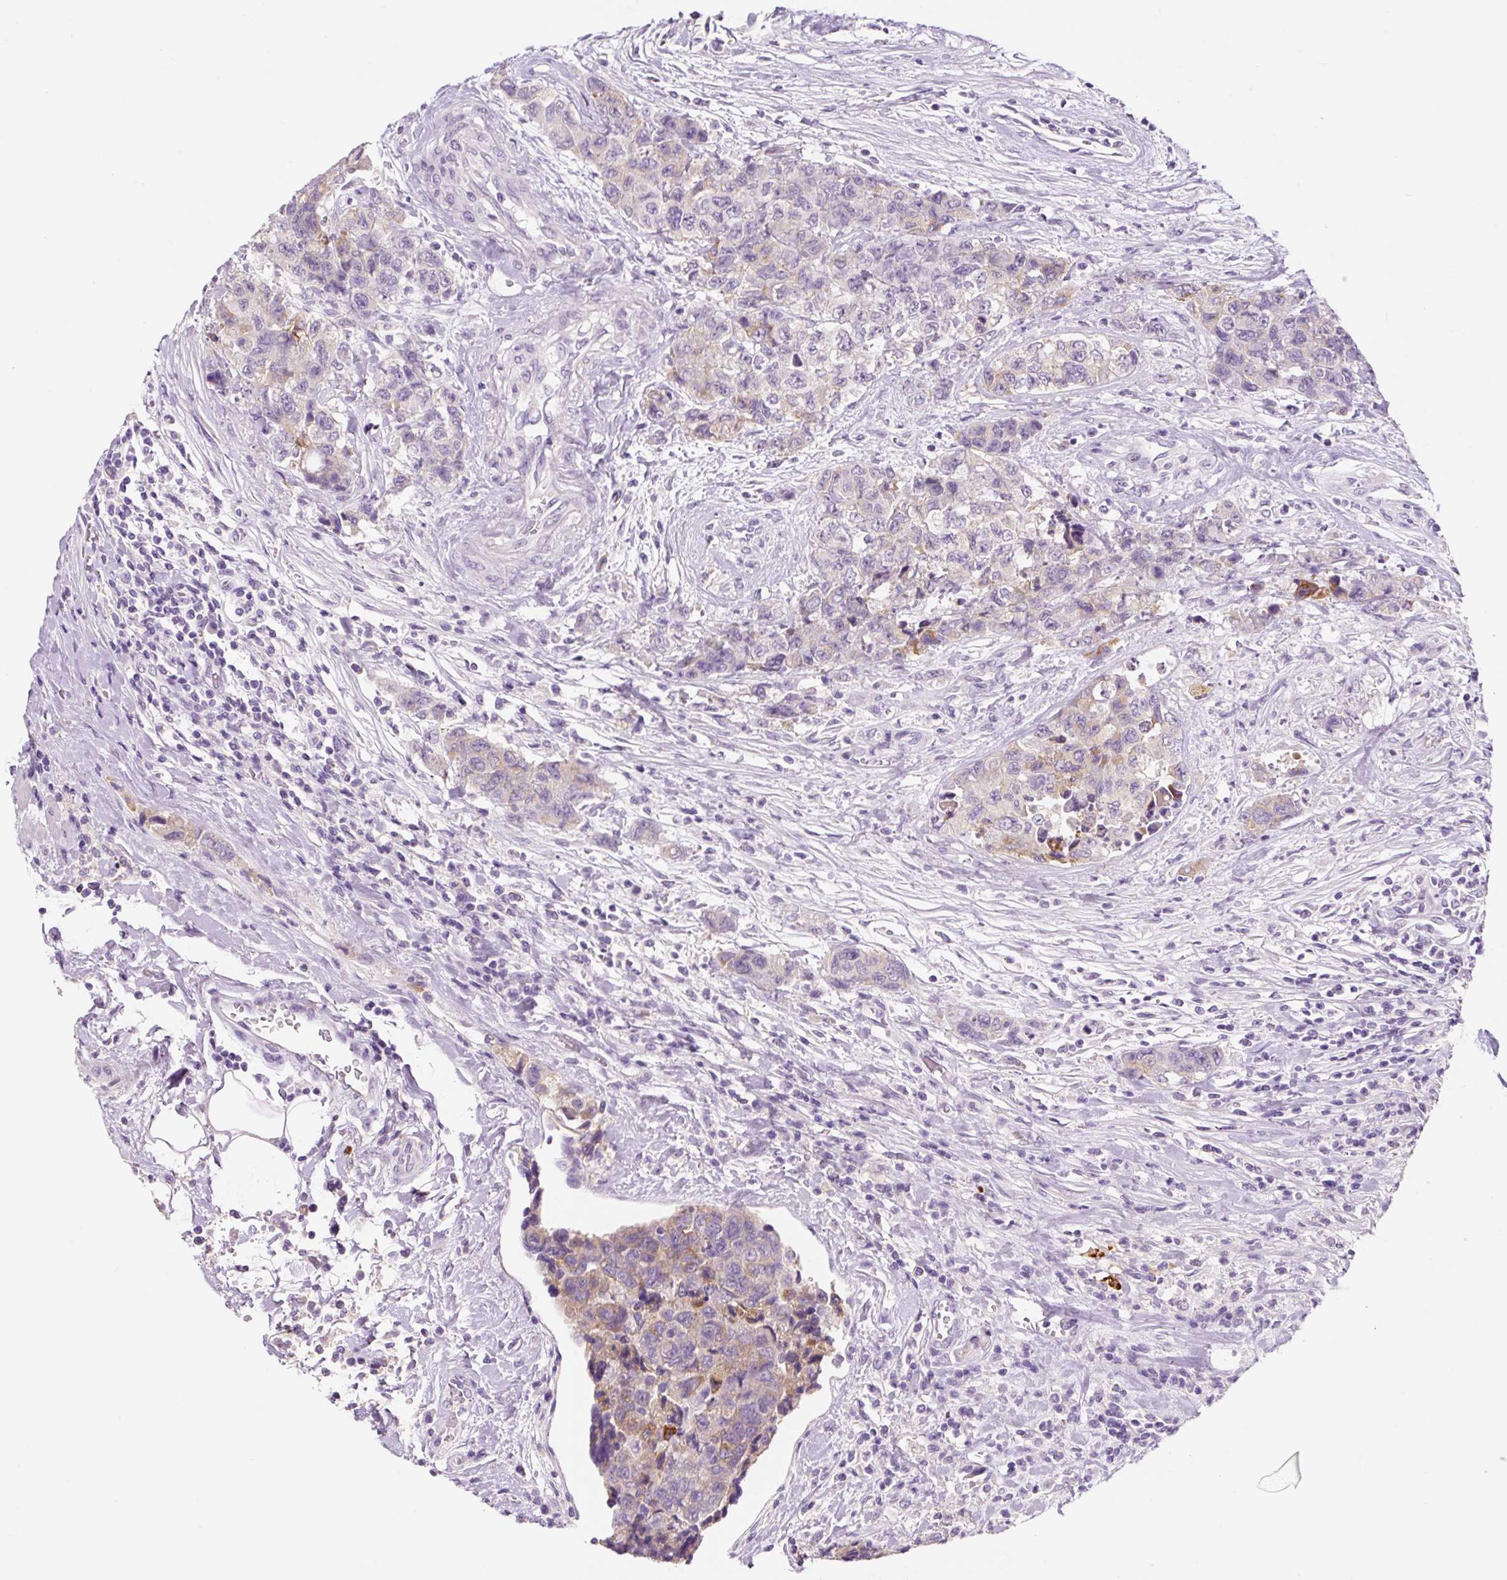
{"staining": {"intensity": "weak", "quantity": "25%-75%", "location": "cytoplasmic/membranous"}, "tissue": "urothelial cancer", "cell_type": "Tumor cells", "image_type": "cancer", "snomed": [{"axis": "morphology", "description": "Urothelial carcinoma, High grade"}, {"axis": "topography", "description": "Urinary bladder"}], "caption": "High-power microscopy captured an immunohistochemistry (IHC) histopathology image of urothelial carcinoma (high-grade), revealing weak cytoplasmic/membranous expression in about 25%-75% of tumor cells.", "gene": "SYP", "patient": {"sex": "female", "age": 78}}